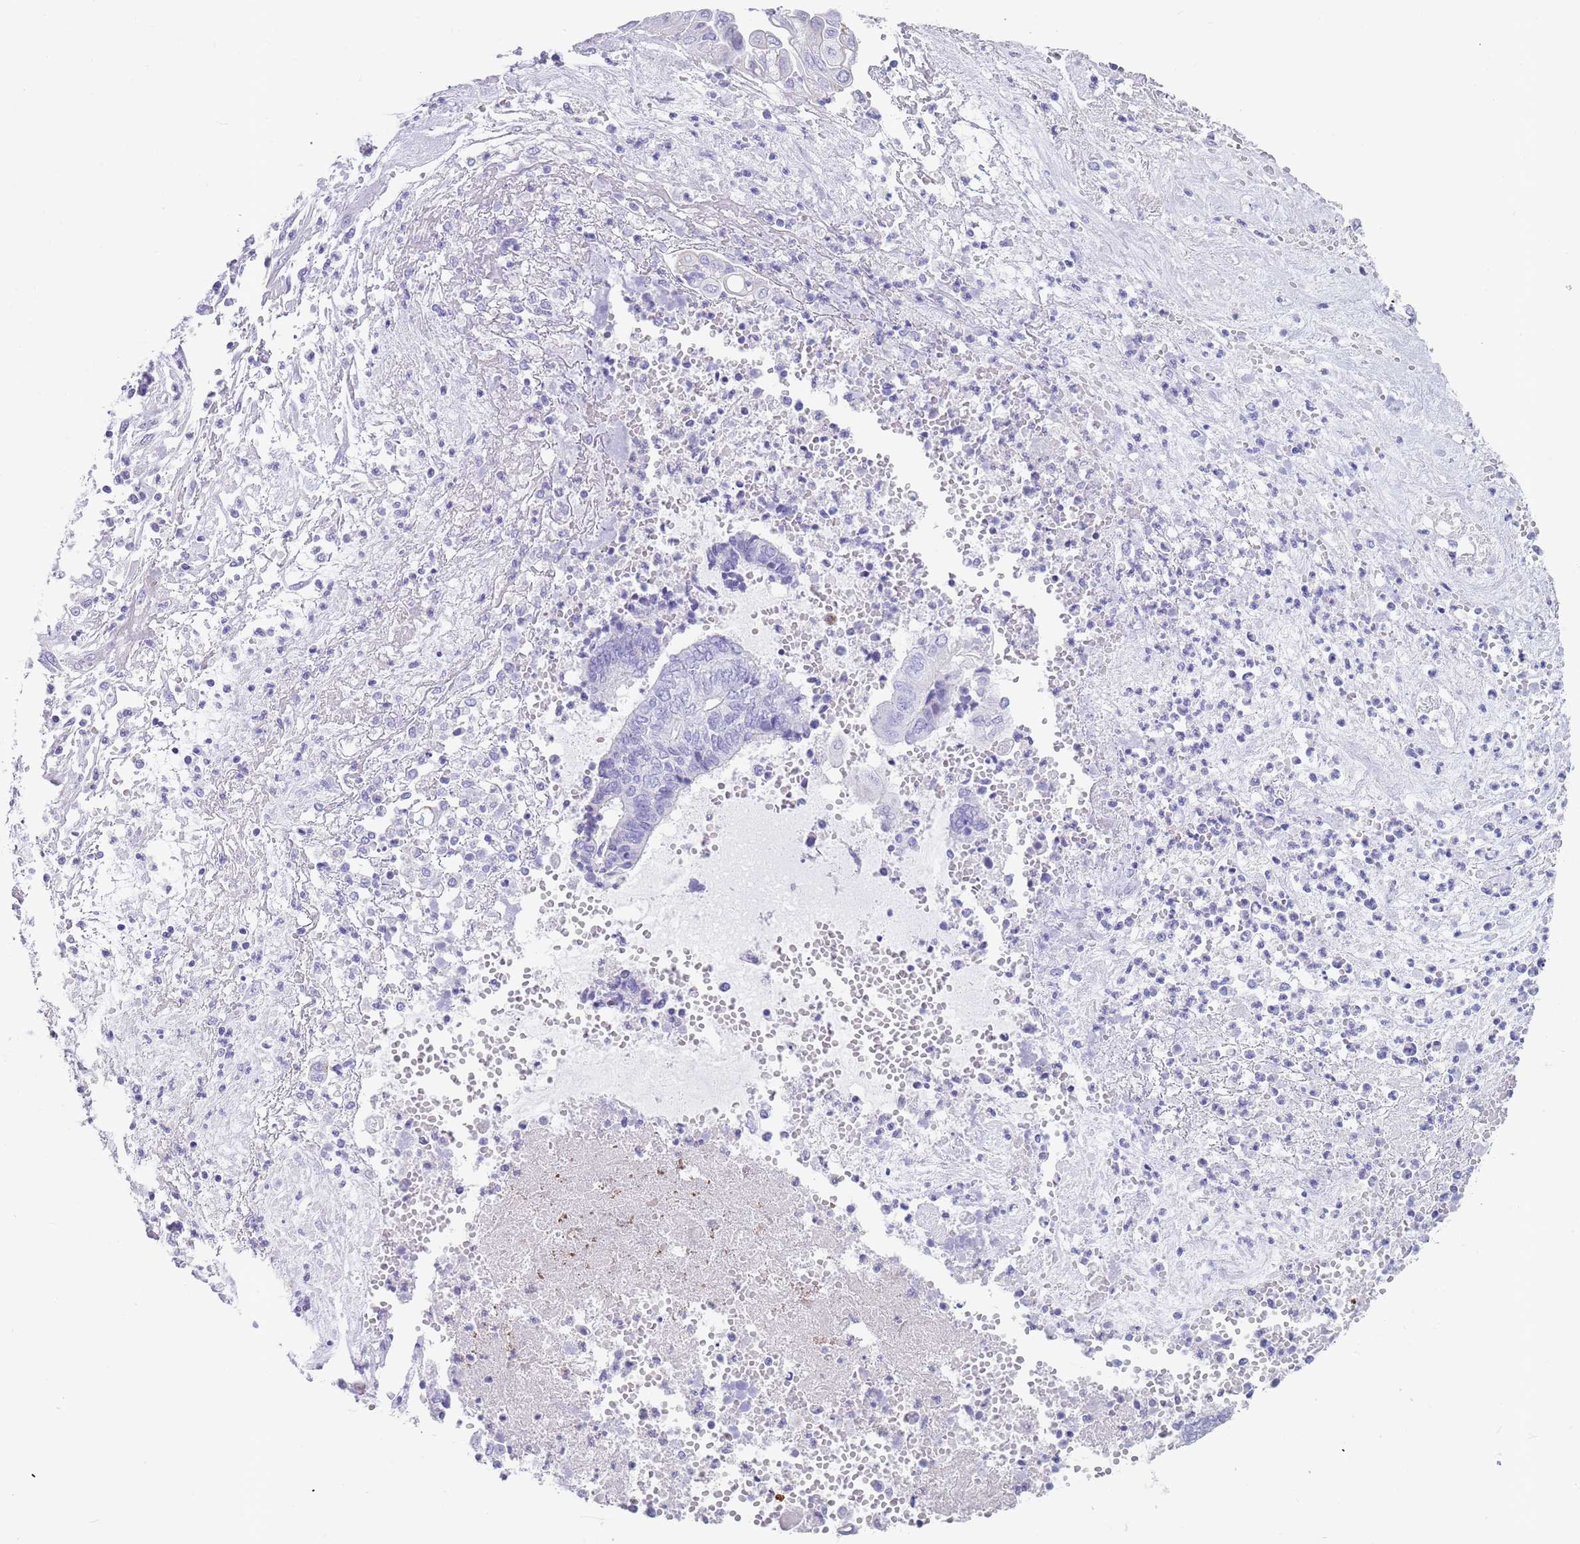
{"staining": {"intensity": "negative", "quantity": "none", "location": "none"}, "tissue": "endometrial cancer", "cell_type": "Tumor cells", "image_type": "cancer", "snomed": [{"axis": "morphology", "description": "Adenocarcinoma, NOS"}, {"axis": "topography", "description": "Uterus"}, {"axis": "topography", "description": "Endometrium"}], "caption": "A histopathology image of human adenocarcinoma (endometrial) is negative for staining in tumor cells.", "gene": "CPXM2", "patient": {"sex": "female", "age": 70}}